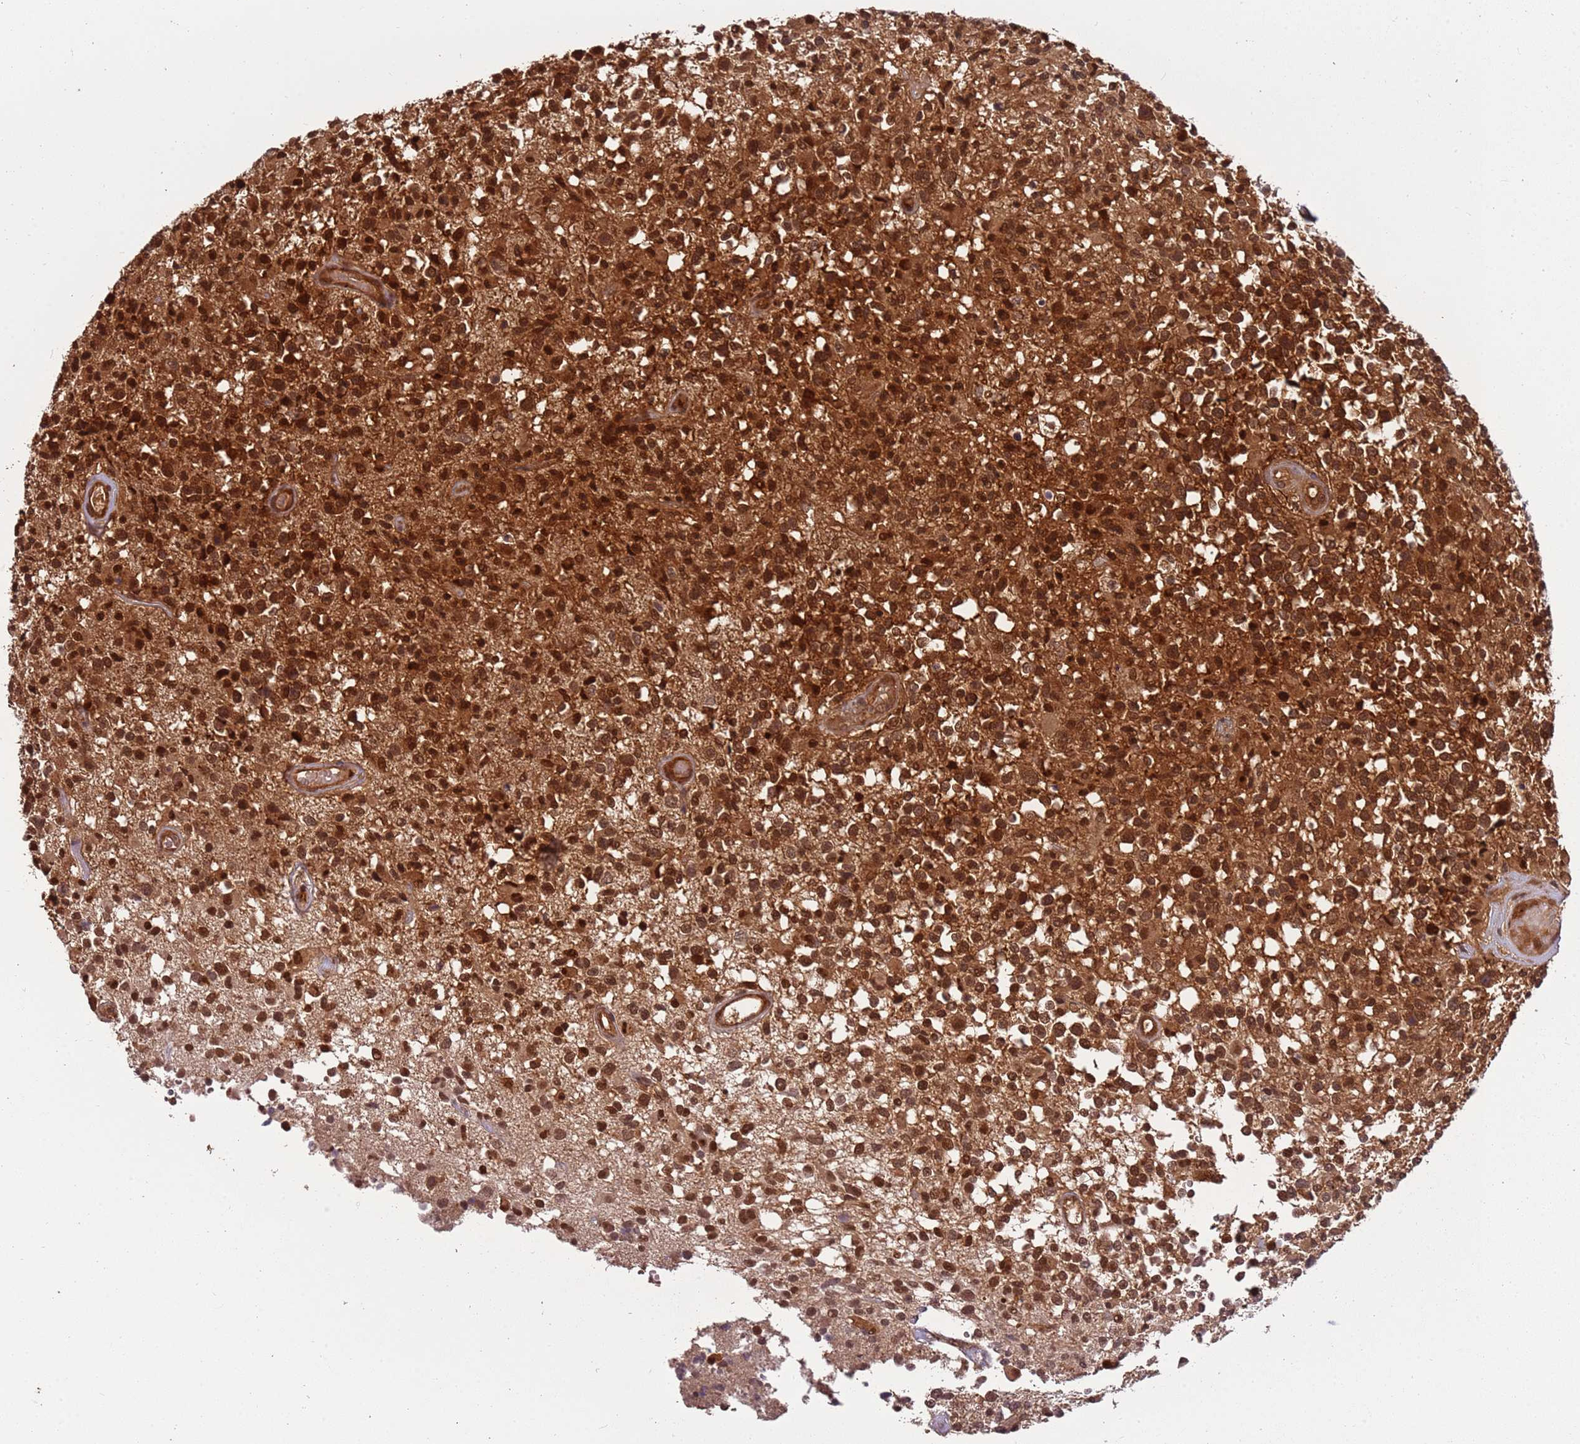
{"staining": {"intensity": "strong", "quantity": ">75%", "location": "cytoplasmic/membranous,nuclear"}, "tissue": "glioma", "cell_type": "Tumor cells", "image_type": "cancer", "snomed": [{"axis": "morphology", "description": "Glioma, malignant, High grade"}, {"axis": "morphology", "description": "Glioblastoma, NOS"}, {"axis": "topography", "description": "Brain"}], "caption": "Protein expression analysis of human glioblastoma reveals strong cytoplasmic/membranous and nuclear positivity in about >75% of tumor cells. The protein is shown in brown color, while the nuclei are stained blue.", "gene": "PGLS", "patient": {"sex": "male", "age": 60}}